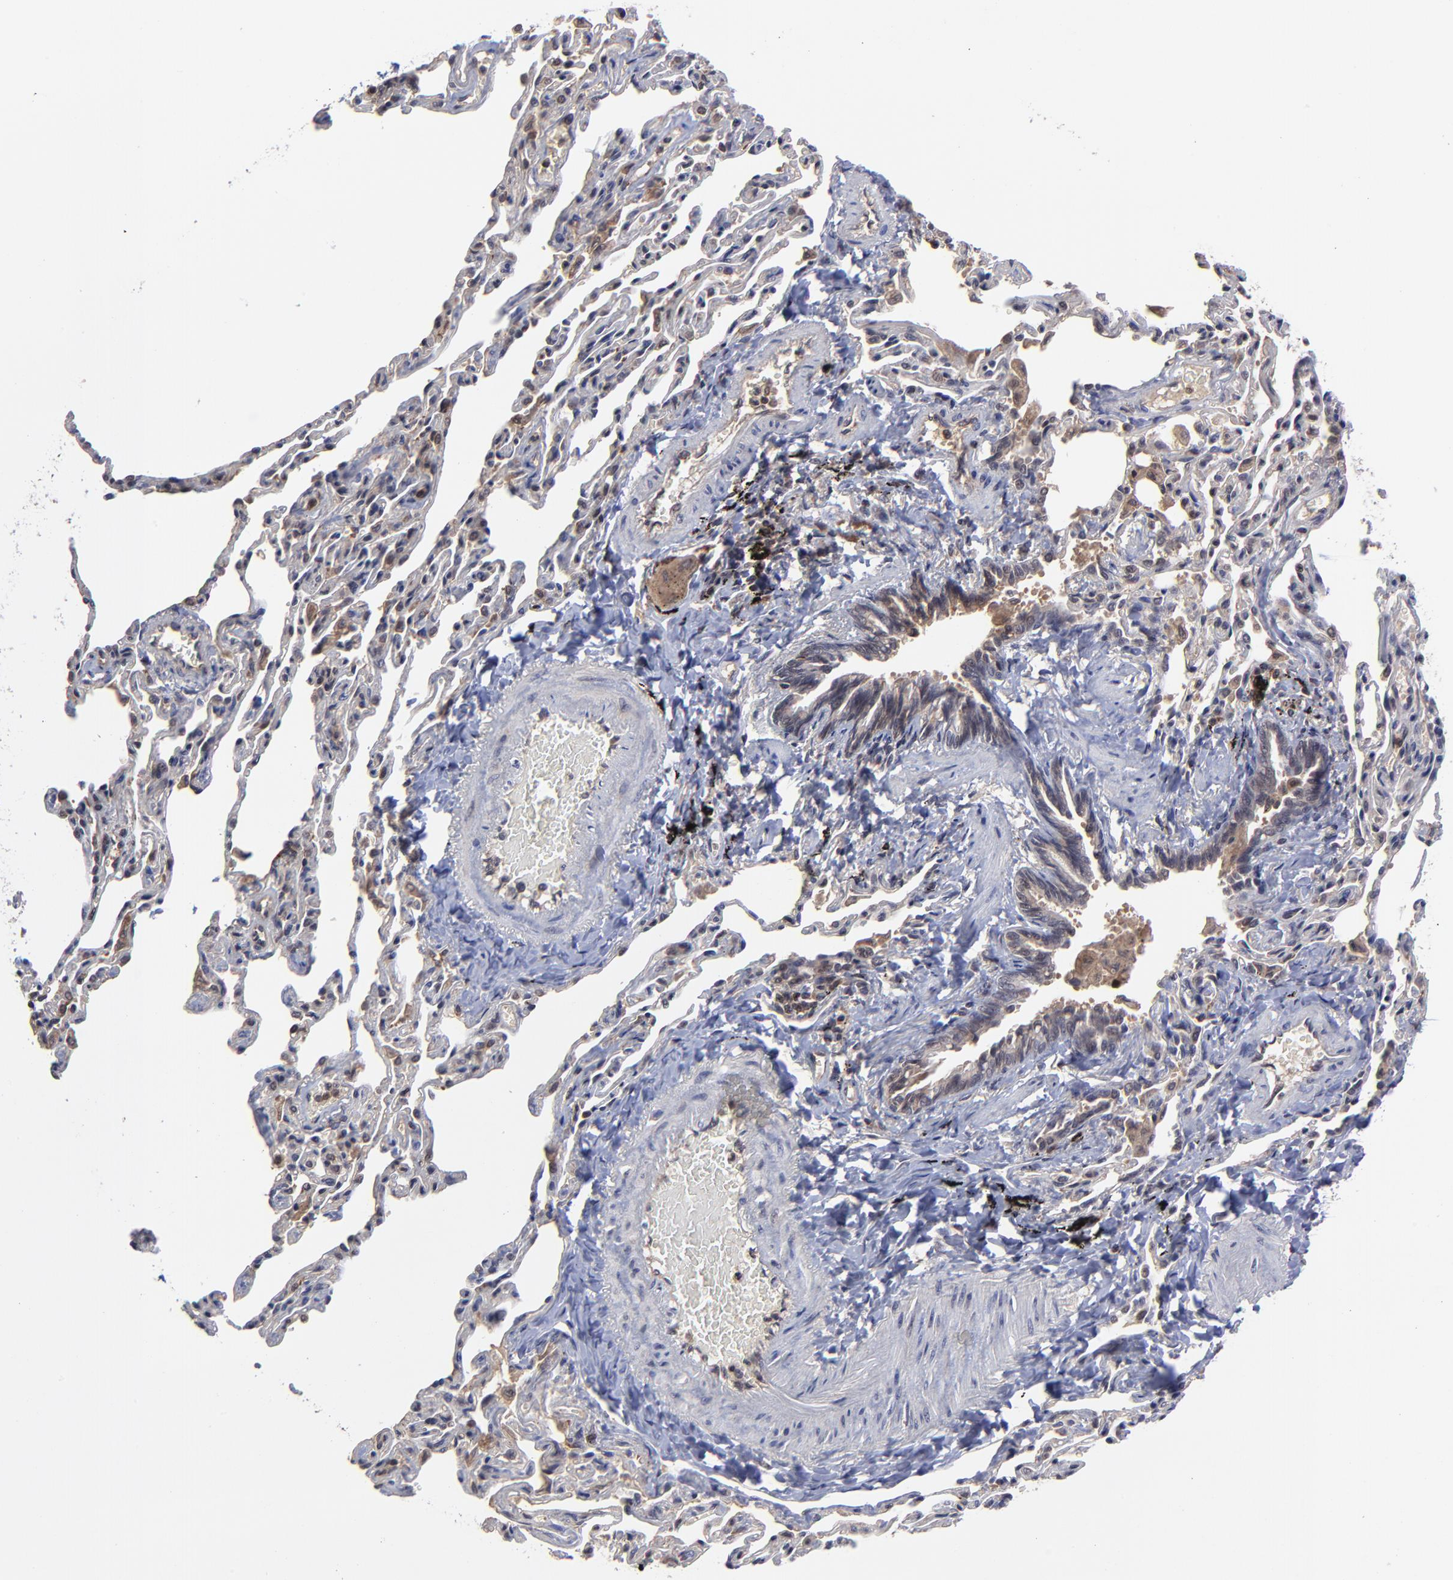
{"staining": {"intensity": "strong", "quantity": ">75%", "location": "cytoplasmic/membranous"}, "tissue": "bronchus", "cell_type": "Respiratory epithelial cells", "image_type": "normal", "snomed": [{"axis": "morphology", "description": "Normal tissue, NOS"}, {"axis": "topography", "description": "Cartilage tissue"}, {"axis": "topography", "description": "Bronchus"}, {"axis": "topography", "description": "Lung"}], "caption": "Immunohistochemical staining of benign human bronchus reveals >75% levels of strong cytoplasmic/membranous protein positivity in about >75% of respiratory epithelial cells. (DAB IHC, brown staining for protein, blue staining for nuclei).", "gene": "UBE2L6", "patient": {"sex": "male", "age": 64}}